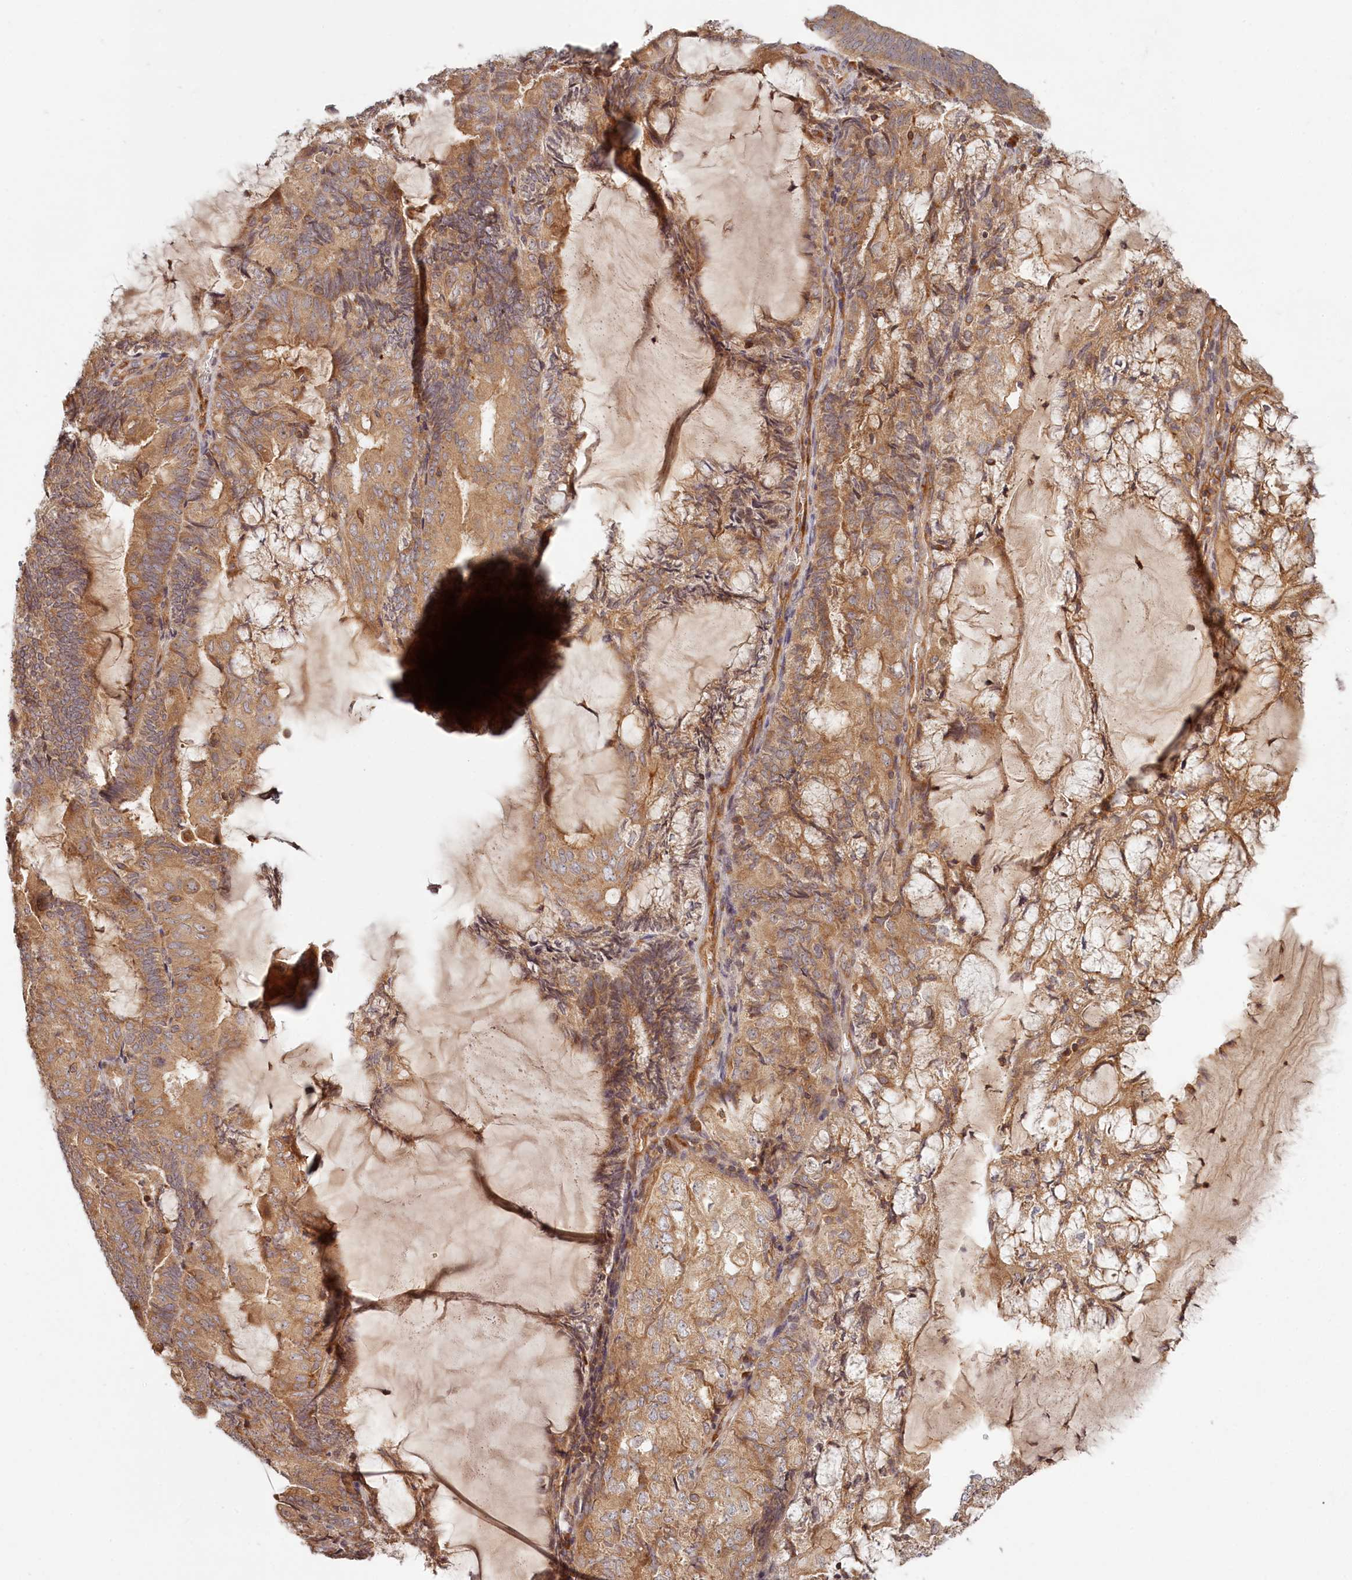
{"staining": {"intensity": "moderate", "quantity": ">75%", "location": "cytoplasmic/membranous"}, "tissue": "endometrial cancer", "cell_type": "Tumor cells", "image_type": "cancer", "snomed": [{"axis": "morphology", "description": "Adenocarcinoma, NOS"}, {"axis": "topography", "description": "Endometrium"}], "caption": "Brown immunohistochemical staining in human adenocarcinoma (endometrial) exhibits moderate cytoplasmic/membranous positivity in about >75% of tumor cells.", "gene": "TMIE", "patient": {"sex": "female", "age": 81}}